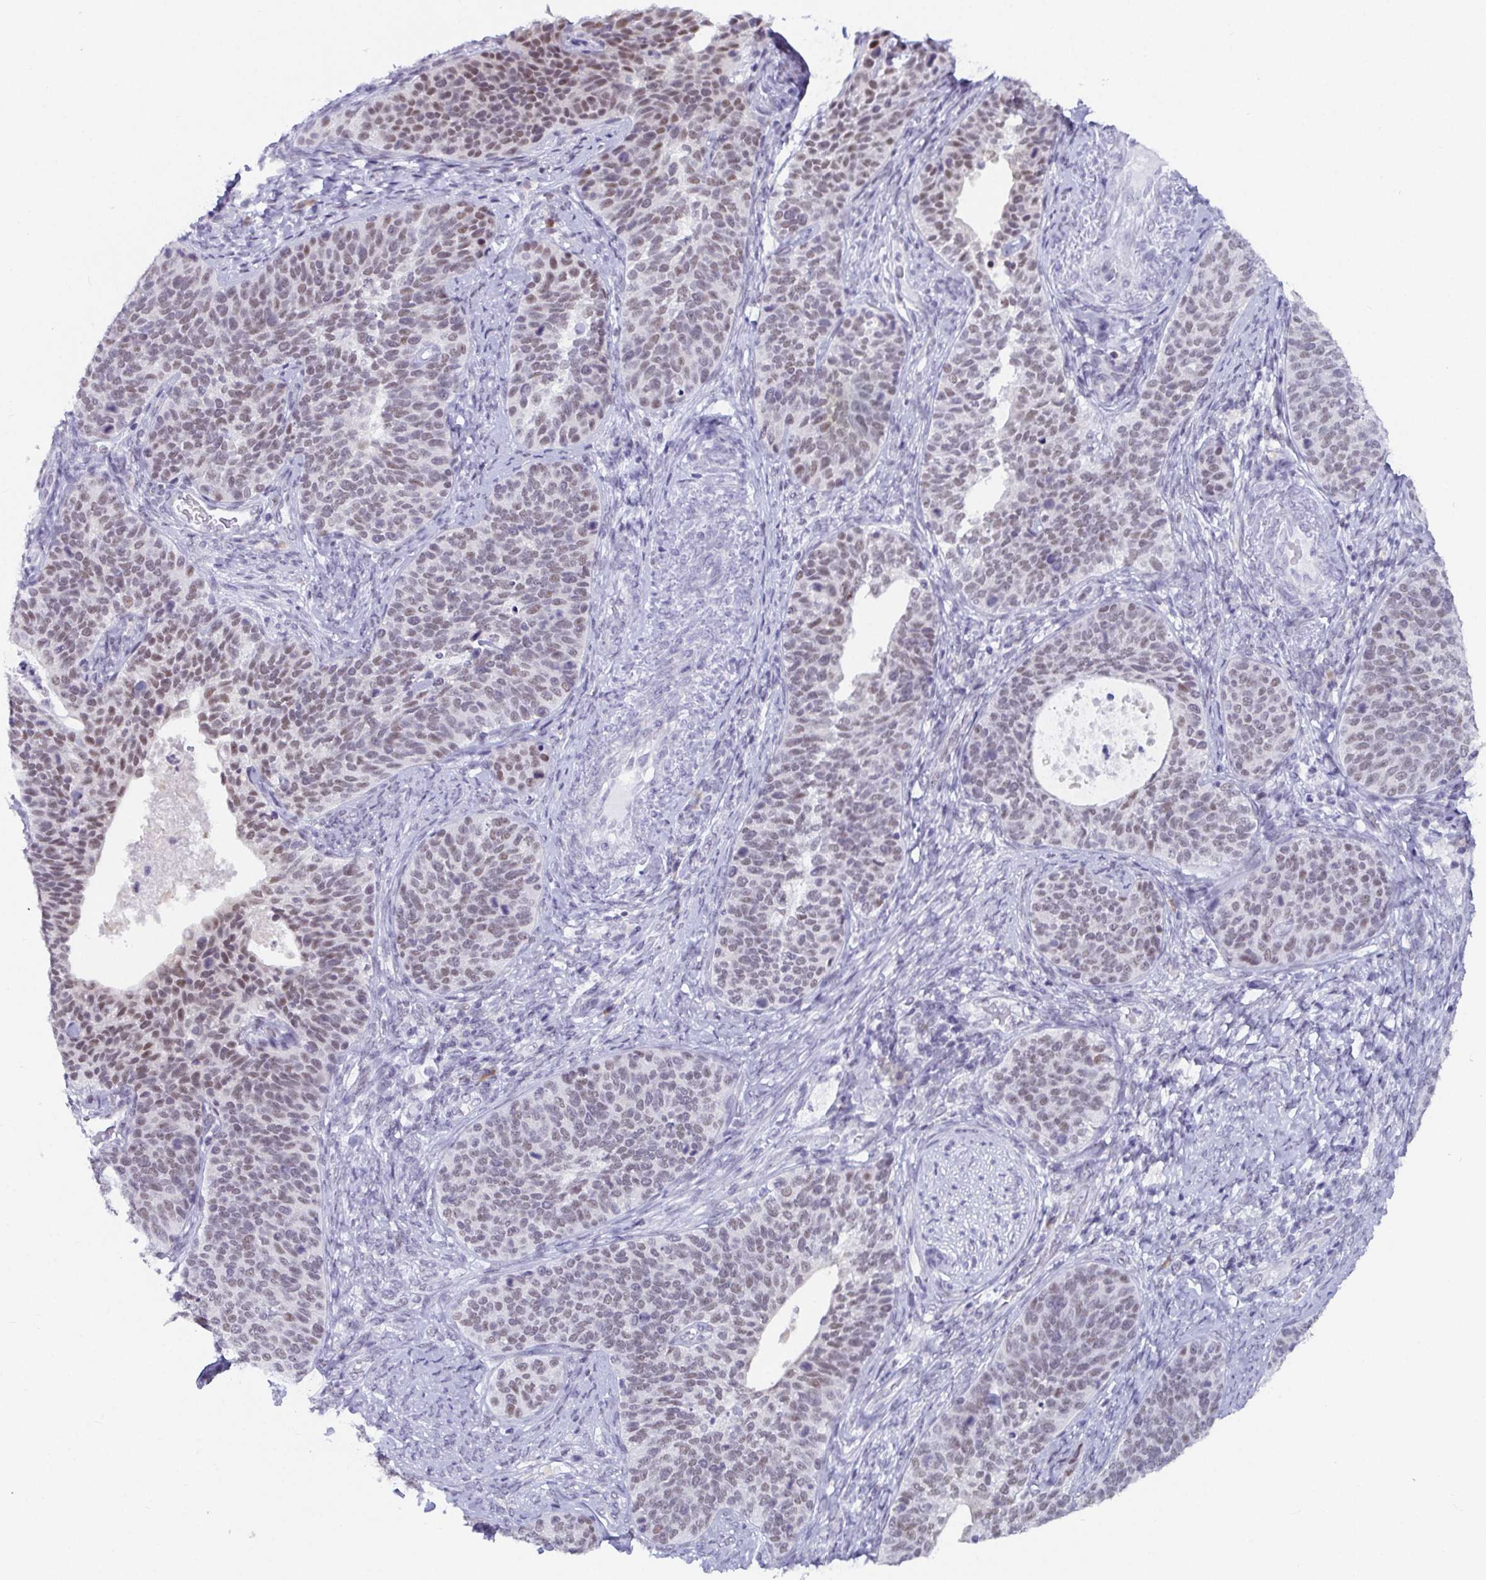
{"staining": {"intensity": "weak", "quantity": ">75%", "location": "nuclear"}, "tissue": "cervical cancer", "cell_type": "Tumor cells", "image_type": "cancer", "snomed": [{"axis": "morphology", "description": "Squamous cell carcinoma, NOS"}, {"axis": "topography", "description": "Cervix"}], "caption": "A low amount of weak nuclear positivity is seen in about >75% of tumor cells in cervical cancer (squamous cell carcinoma) tissue. (Stains: DAB in brown, nuclei in blue, Microscopy: brightfield microscopy at high magnification).", "gene": "WDR72", "patient": {"sex": "female", "age": 69}}